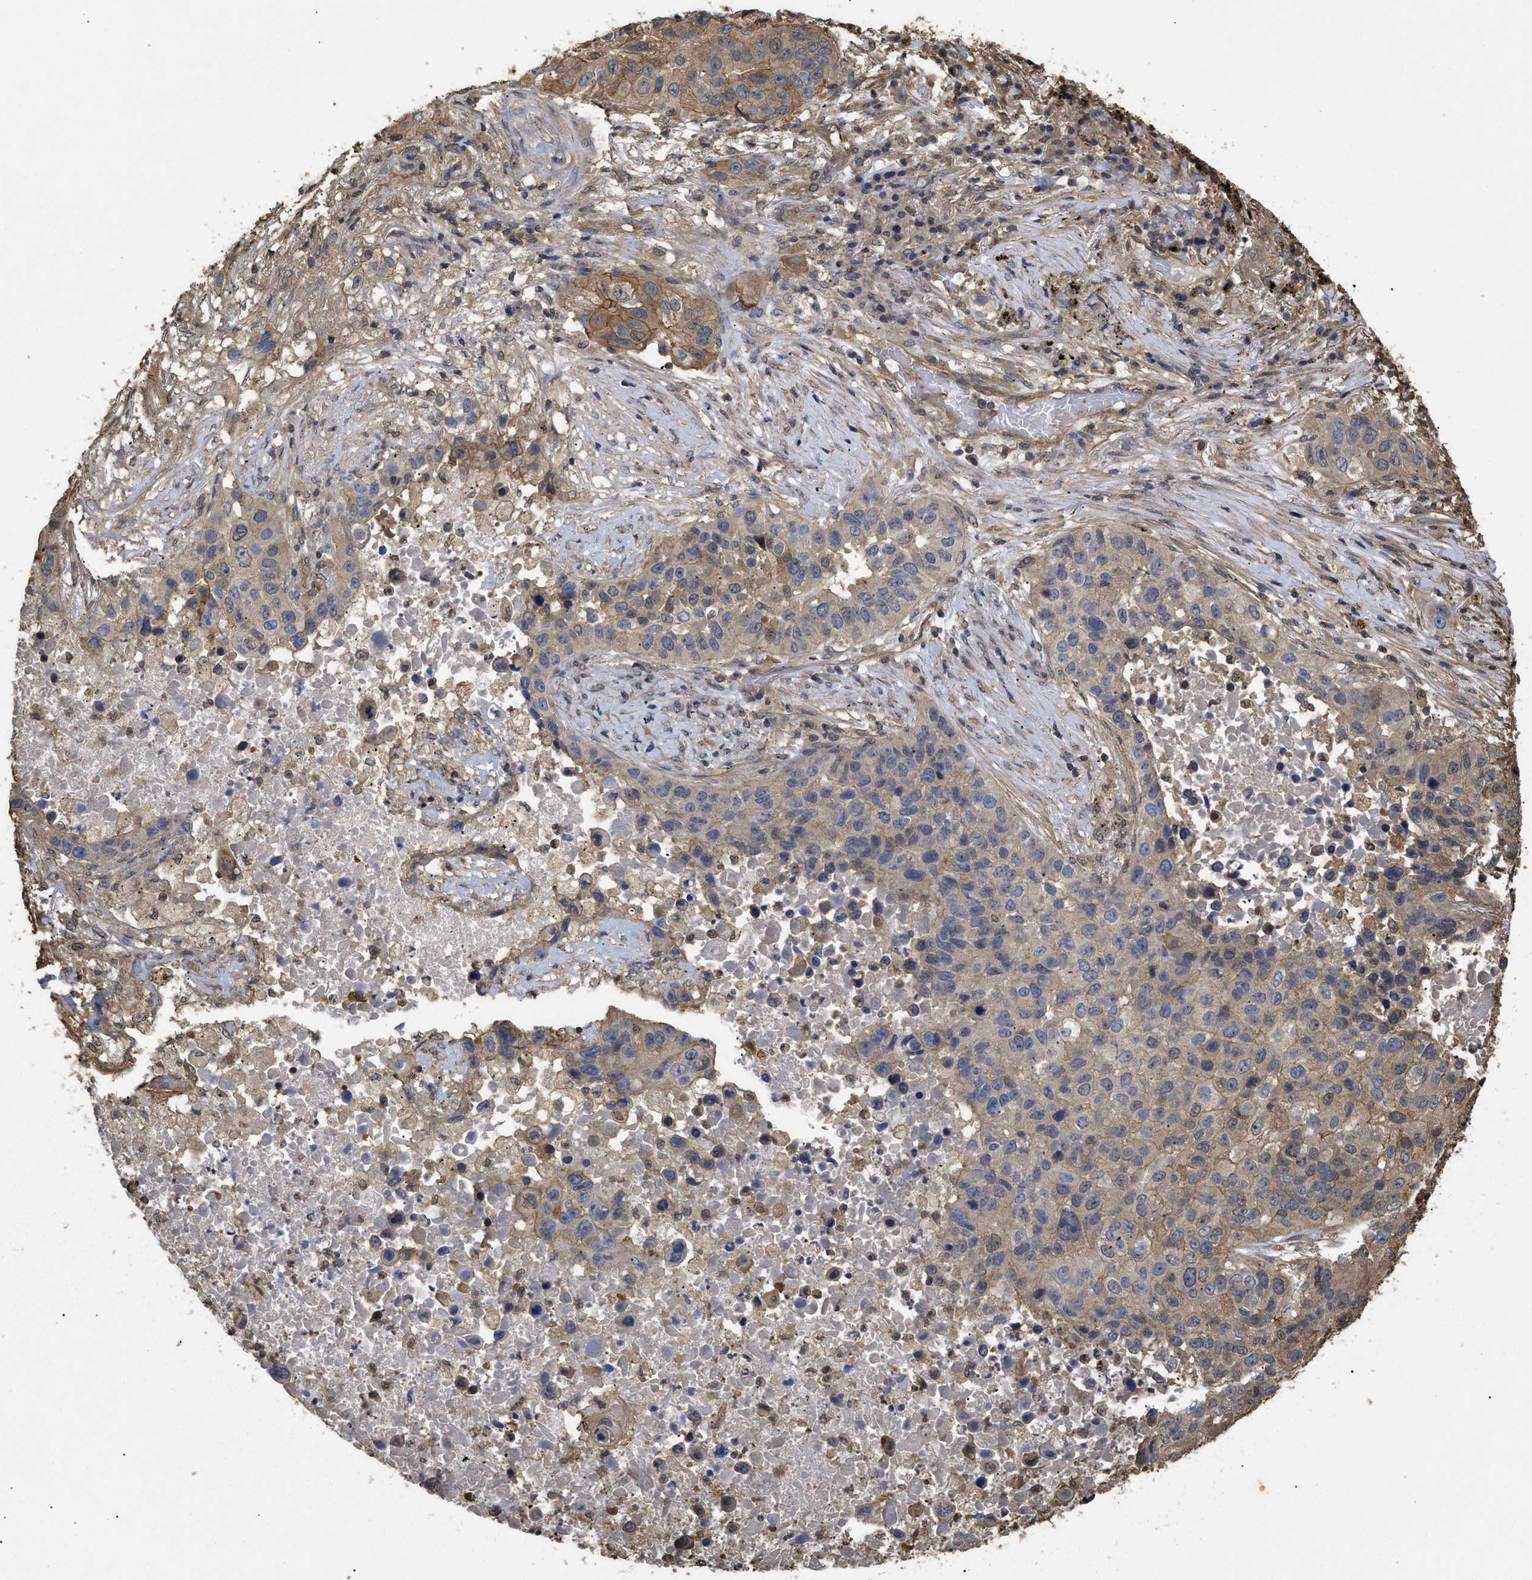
{"staining": {"intensity": "moderate", "quantity": "25%-75%", "location": "cytoplasmic/membranous"}, "tissue": "lung cancer", "cell_type": "Tumor cells", "image_type": "cancer", "snomed": [{"axis": "morphology", "description": "Squamous cell carcinoma, NOS"}, {"axis": "topography", "description": "Lung"}], "caption": "An immunohistochemistry (IHC) photomicrograph of tumor tissue is shown. Protein staining in brown shows moderate cytoplasmic/membranous positivity in lung cancer within tumor cells.", "gene": "CALM1", "patient": {"sex": "male", "age": 57}}